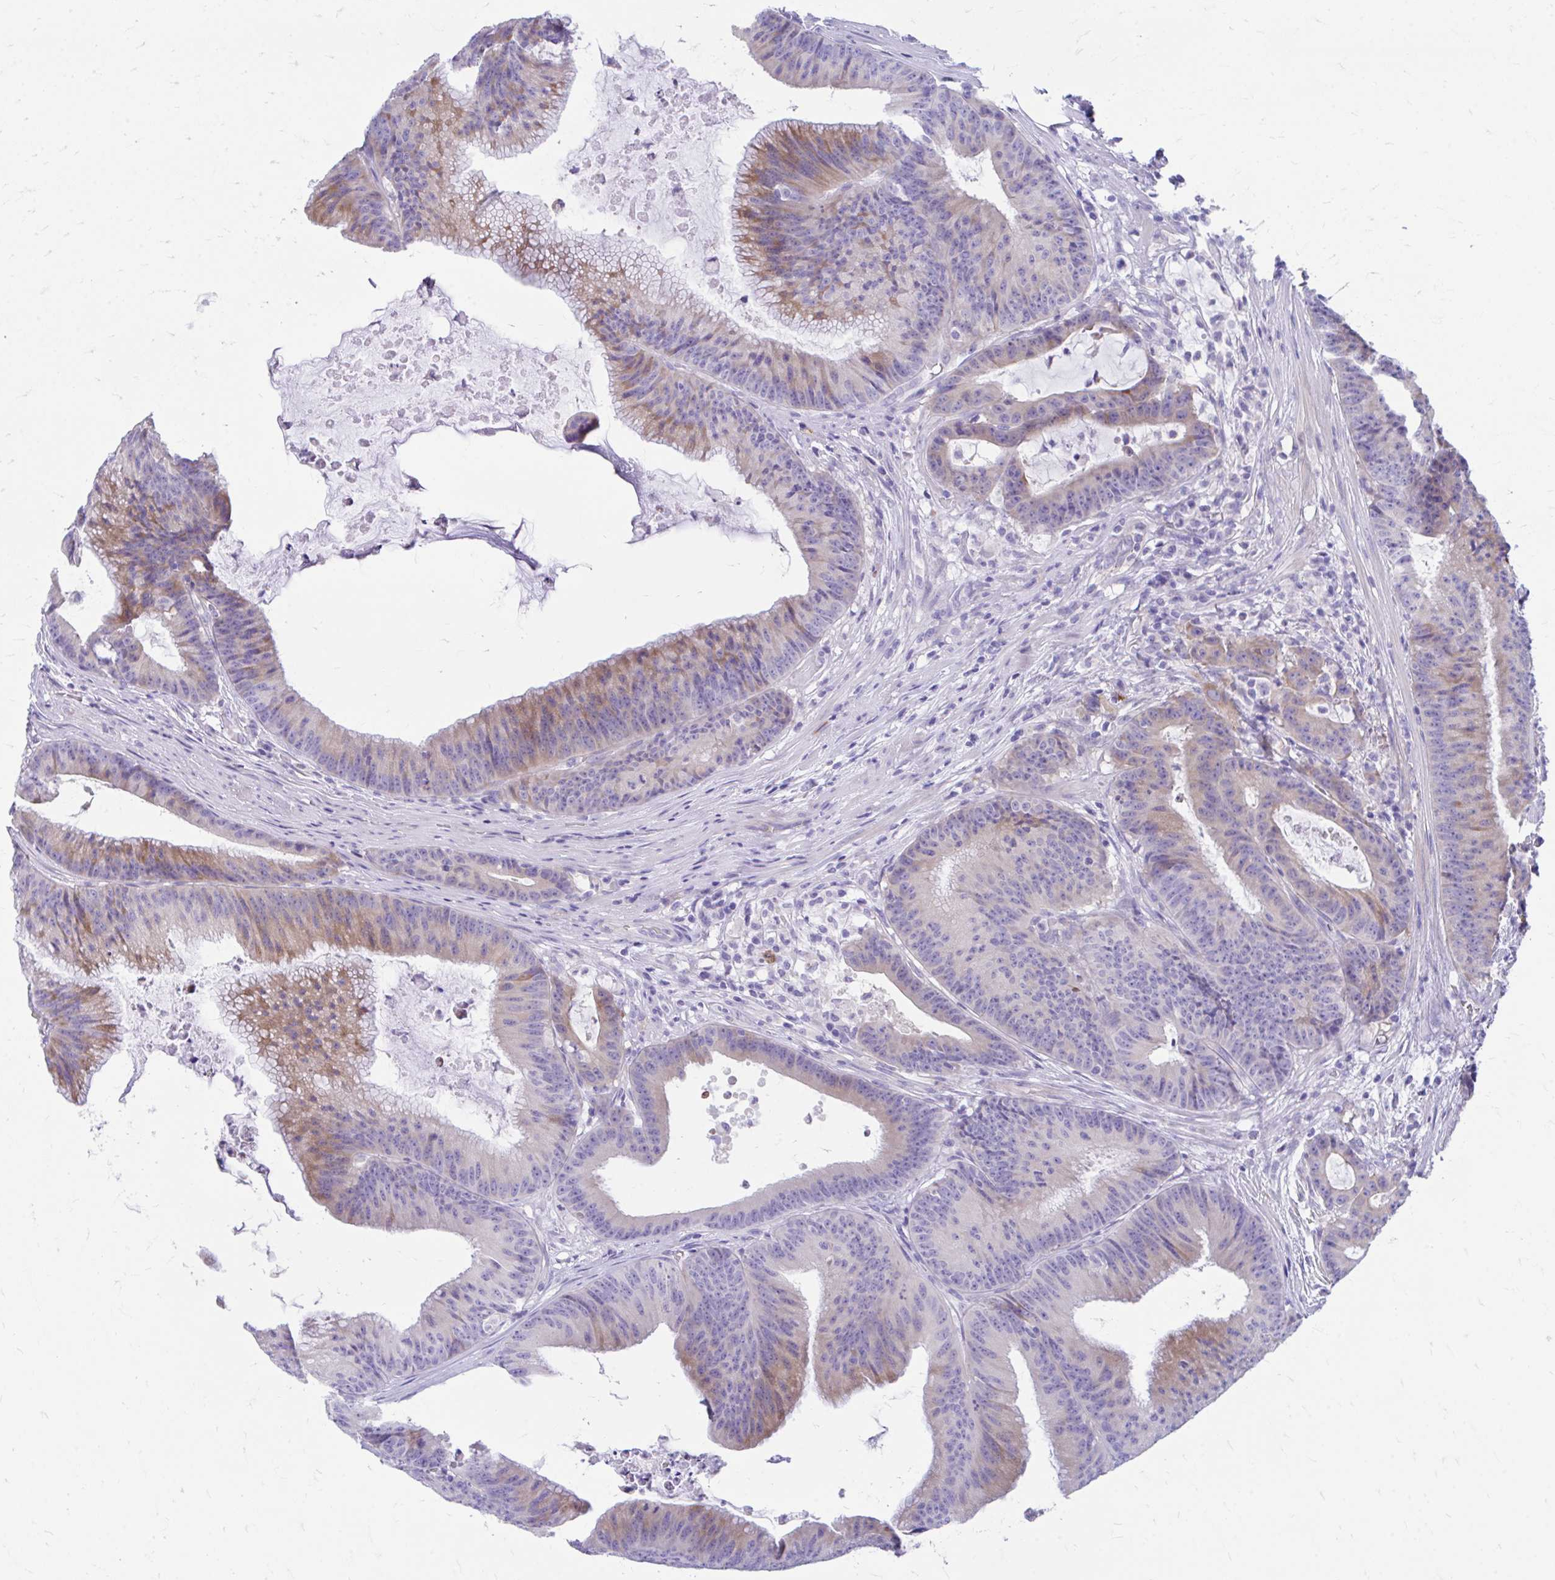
{"staining": {"intensity": "moderate", "quantity": "25%-75%", "location": "cytoplasmic/membranous"}, "tissue": "colorectal cancer", "cell_type": "Tumor cells", "image_type": "cancer", "snomed": [{"axis": "morphology", "description": "Adenocarcinoma, NOS"}, {"axis": "topography", "description": "Colon"}], "caption": "The micrograph demonstrates a brown stain indicating the presence of a protein in the cytoplasmic/membranous of tumor cells in colorectal cancer. Immunohistochemistry stains the protein in brown and the nuclei are stained blue.", "gene": "KRIT1", "patient": {"sex": "female", "age": 78}}